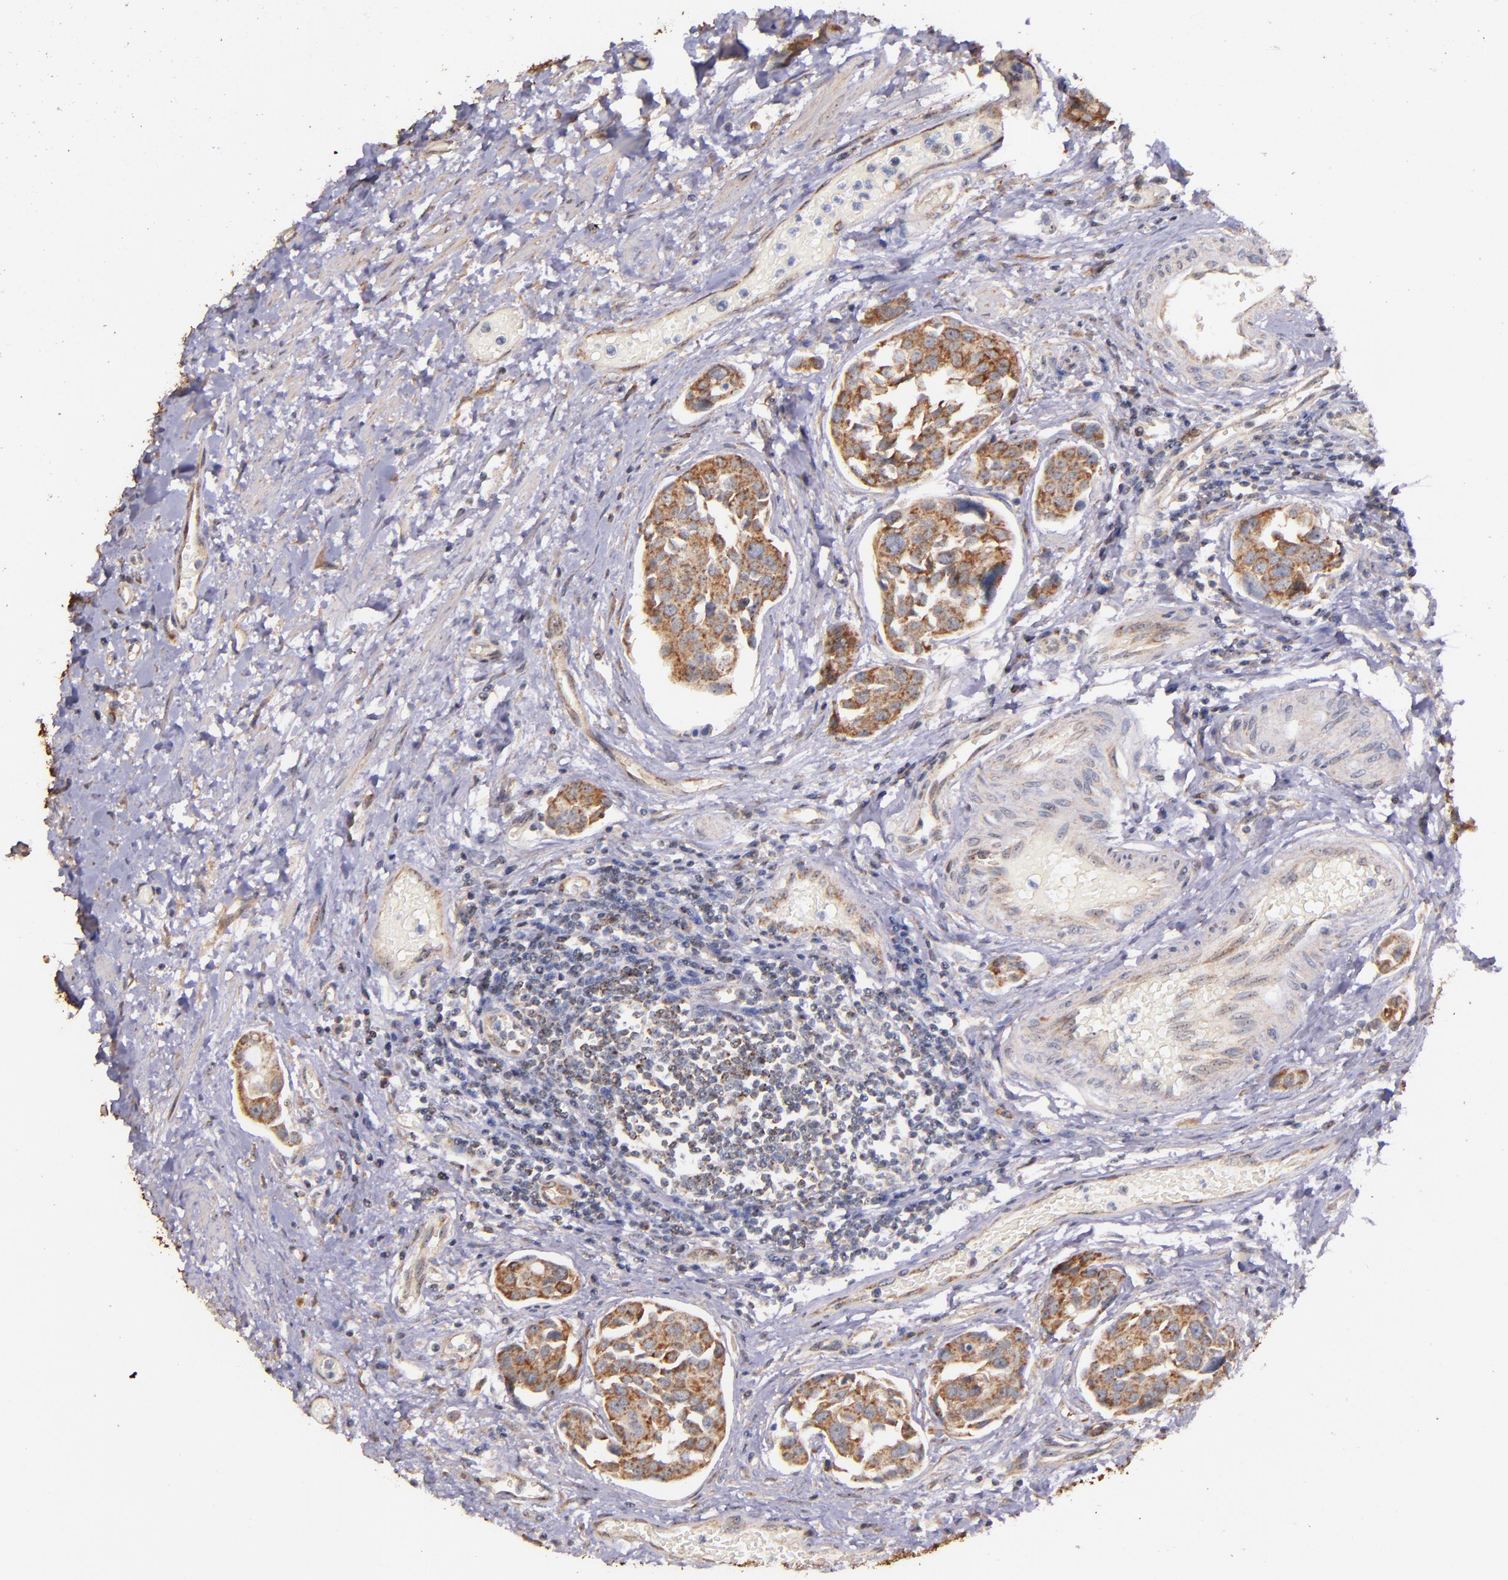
{"staining": {"intensity": "moderate", "quantity": ">75%", "location": "cytoplasmic/membranous"}, "tissue": "urothelial cancer", "cell_type": "Tumor cells", "image_type": "cancer", "snomed": [{"axis": "morphology", "description": "Urothelial carcinoma, High grade"}, {"axis": "topography", "description": "Urinary bladder"}], "caption": "An immunohistochemistry (IHC) micrograph of tumor tissue is shown. Protein staining in brown shows moderate cytoplasmic/membranous positivity in high-grade urothelial carcinoma within tumor cells. (DAB (3,3'-diaminobenzidine) IHC, brown staining for protein, blue staining for nuclei).", "gene": "SHC1", "patient": {"sex": "male", "age": 78}}